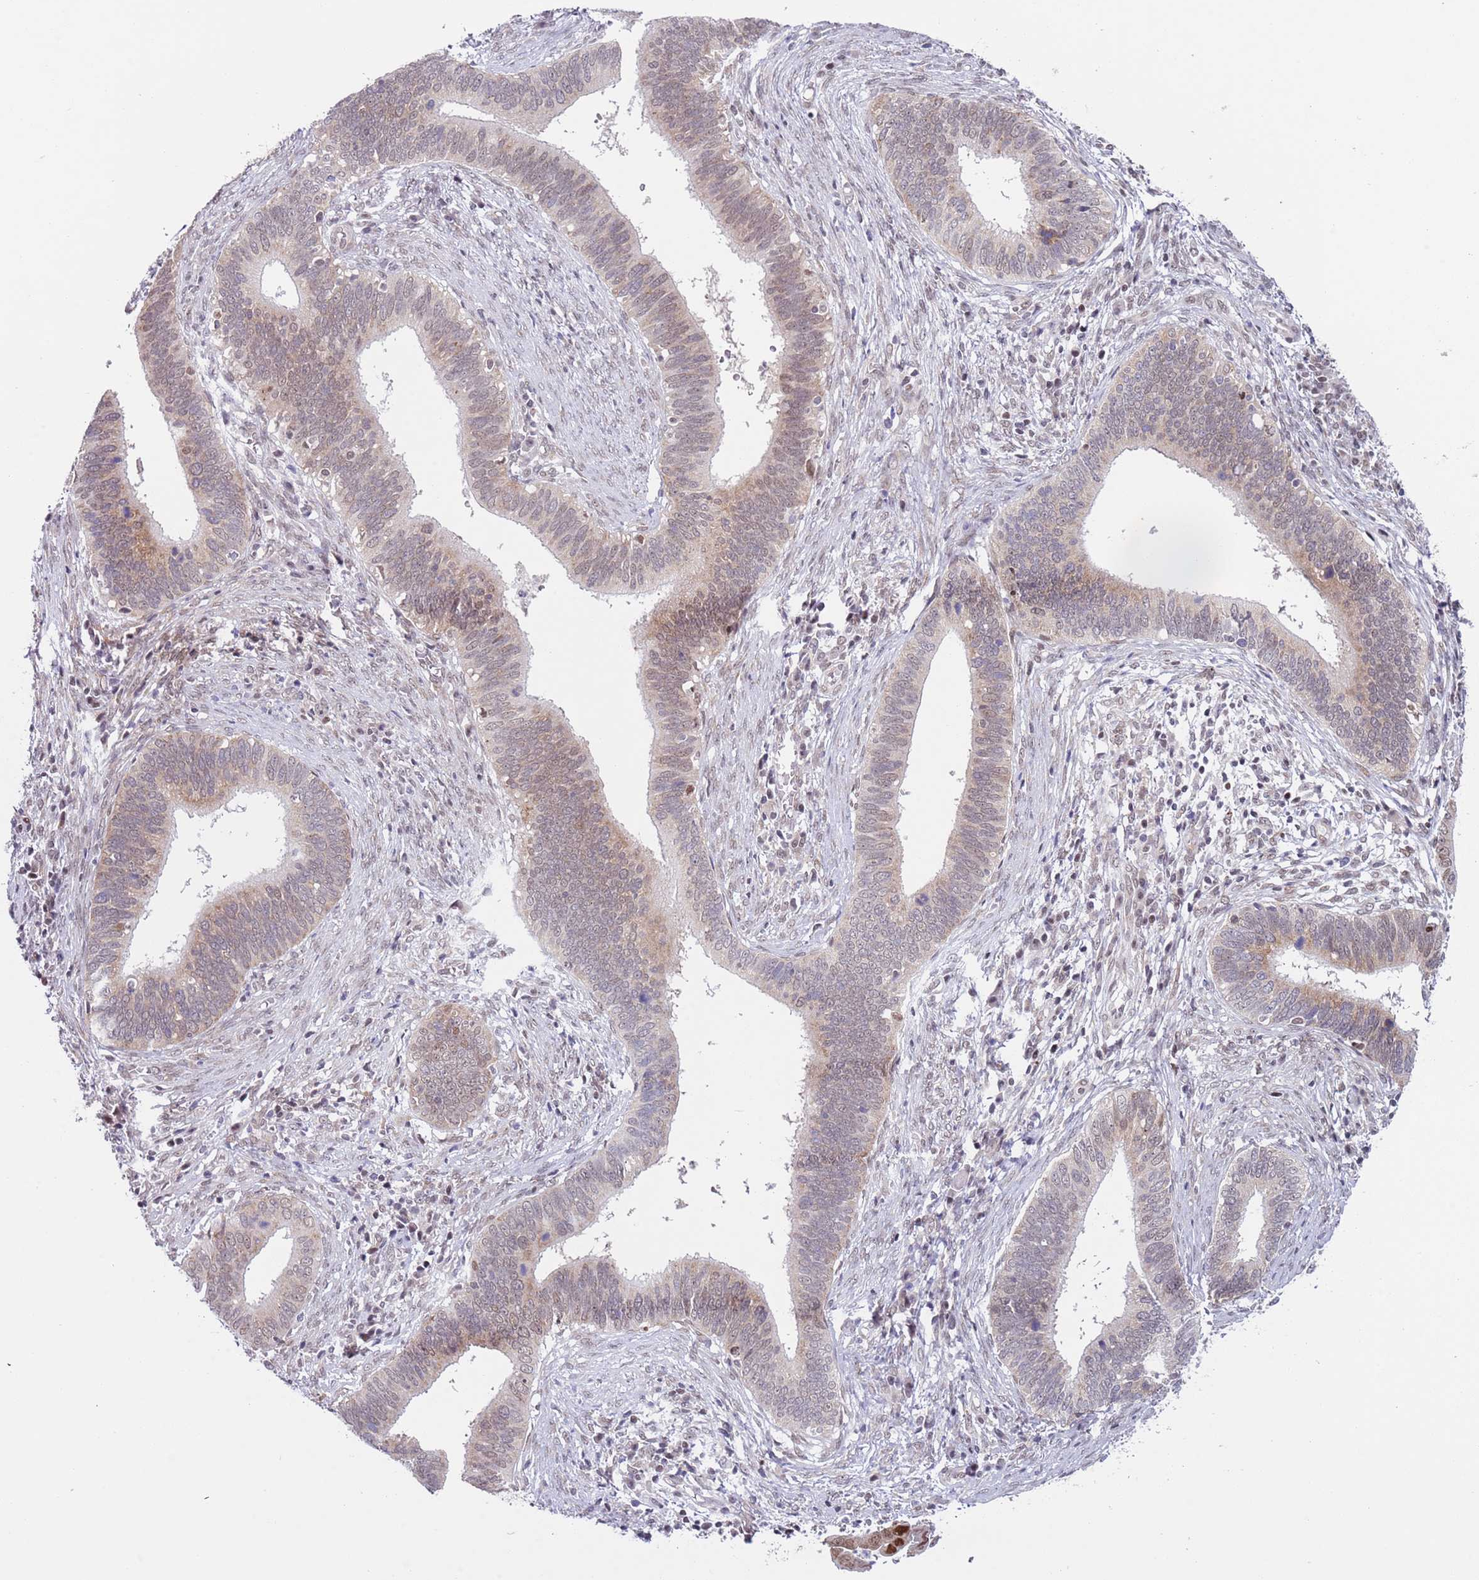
{"staining": {"intensity": "moderate", "quantity": "<25%", "location": "cytoplasmic/membranous,nuclear"}, "tissue": "cervical cancer", "cell_type": "Tumor cells", "image_type": "cancer", "snomed": [{"axis": "morphology", "description": "Adenocarcinoma, NOS"}, {"axis": "topography", "description": "Cervix"}], "caption": "Approximately <25% of tumor cells in human cervical cancer (adenocarcinoma) reveal moderate cytoplasmic/membranous and nuclear protein expression as visualized by brown immunohistochemical staining.", "gene": "SLC25A32", "patient": {"sex": "female", "age": 42}}